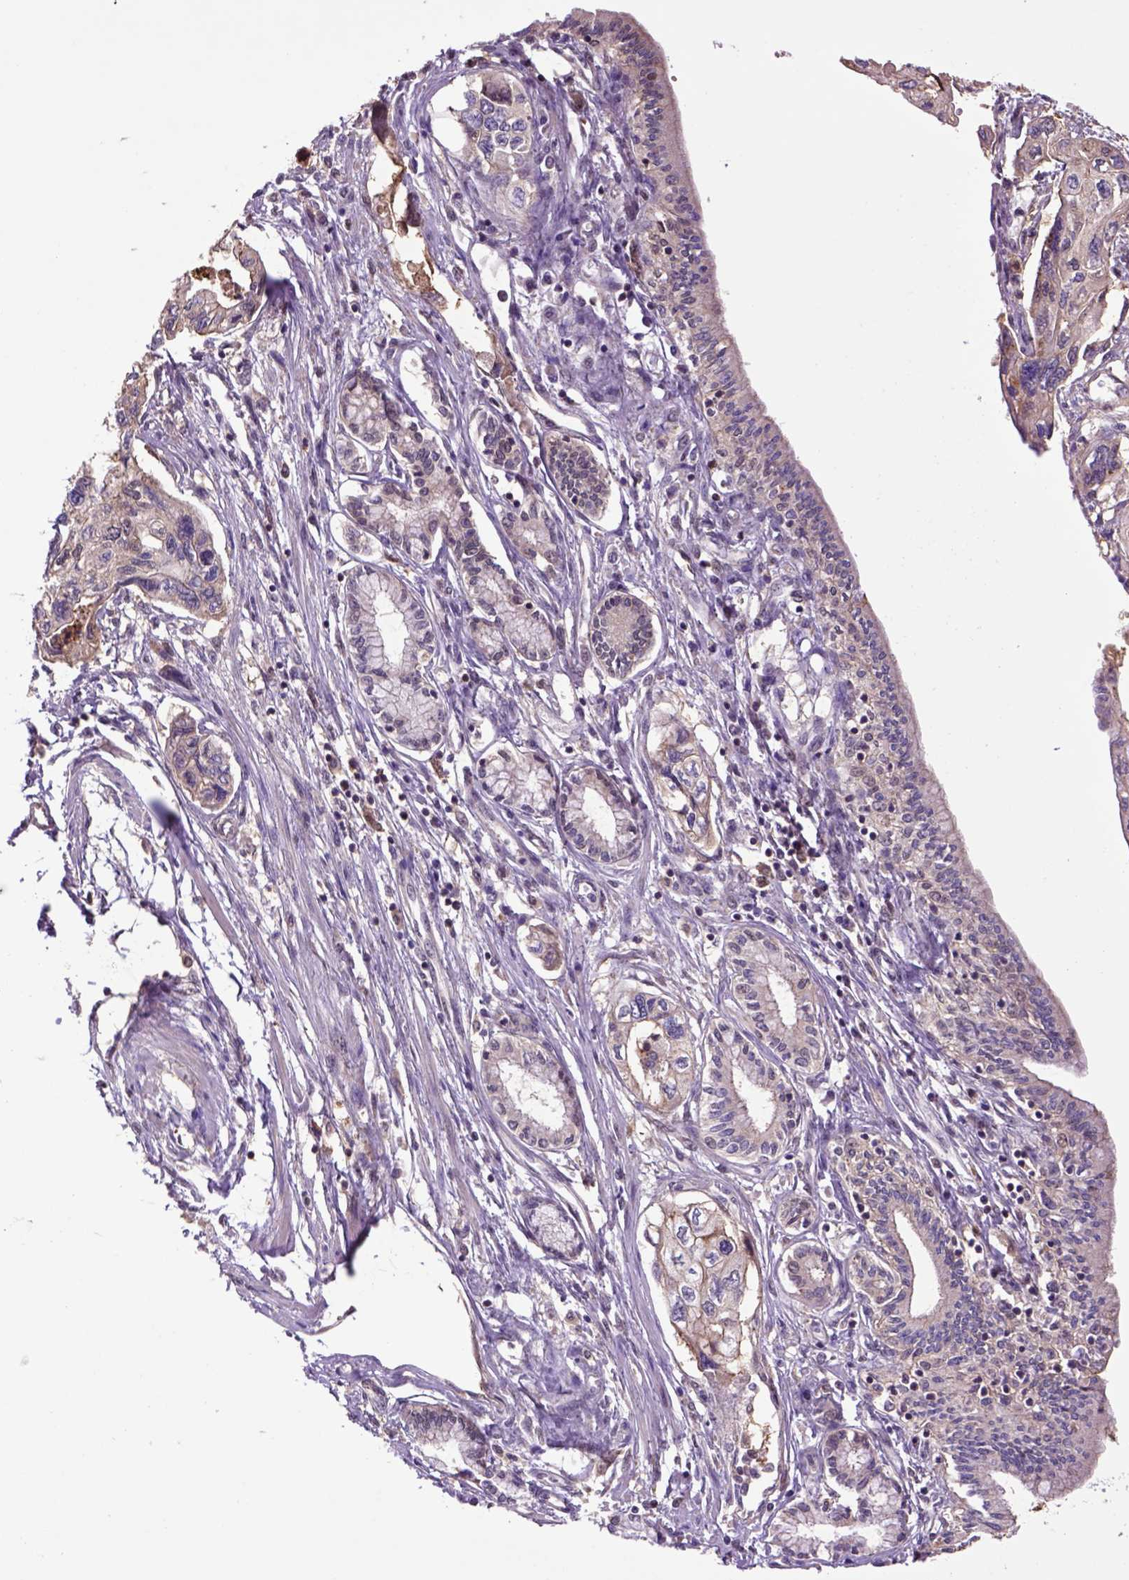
{"staining": {"intensity": "weak", "quantity": "25%-75%", "location": "cytoplasmic/membranous"}, "tissue": "pancreatic cancer", "cell_type": "Tumor cells", "image_type": "cancer", "snomed": [{"axis": "morphology", "description": "Adenocarcinoma, NOS"}, {"axis": "topography", "description": "Pancreas"}], "caption": "Tumor cells exhibit low levels of weak cytoplasmic/membranous staining in about 25%-75% of cells in human pancreatic adenocarcinoma.", "gene": "HSPBP1", "patient": {"sex": "female", "age": 76}}